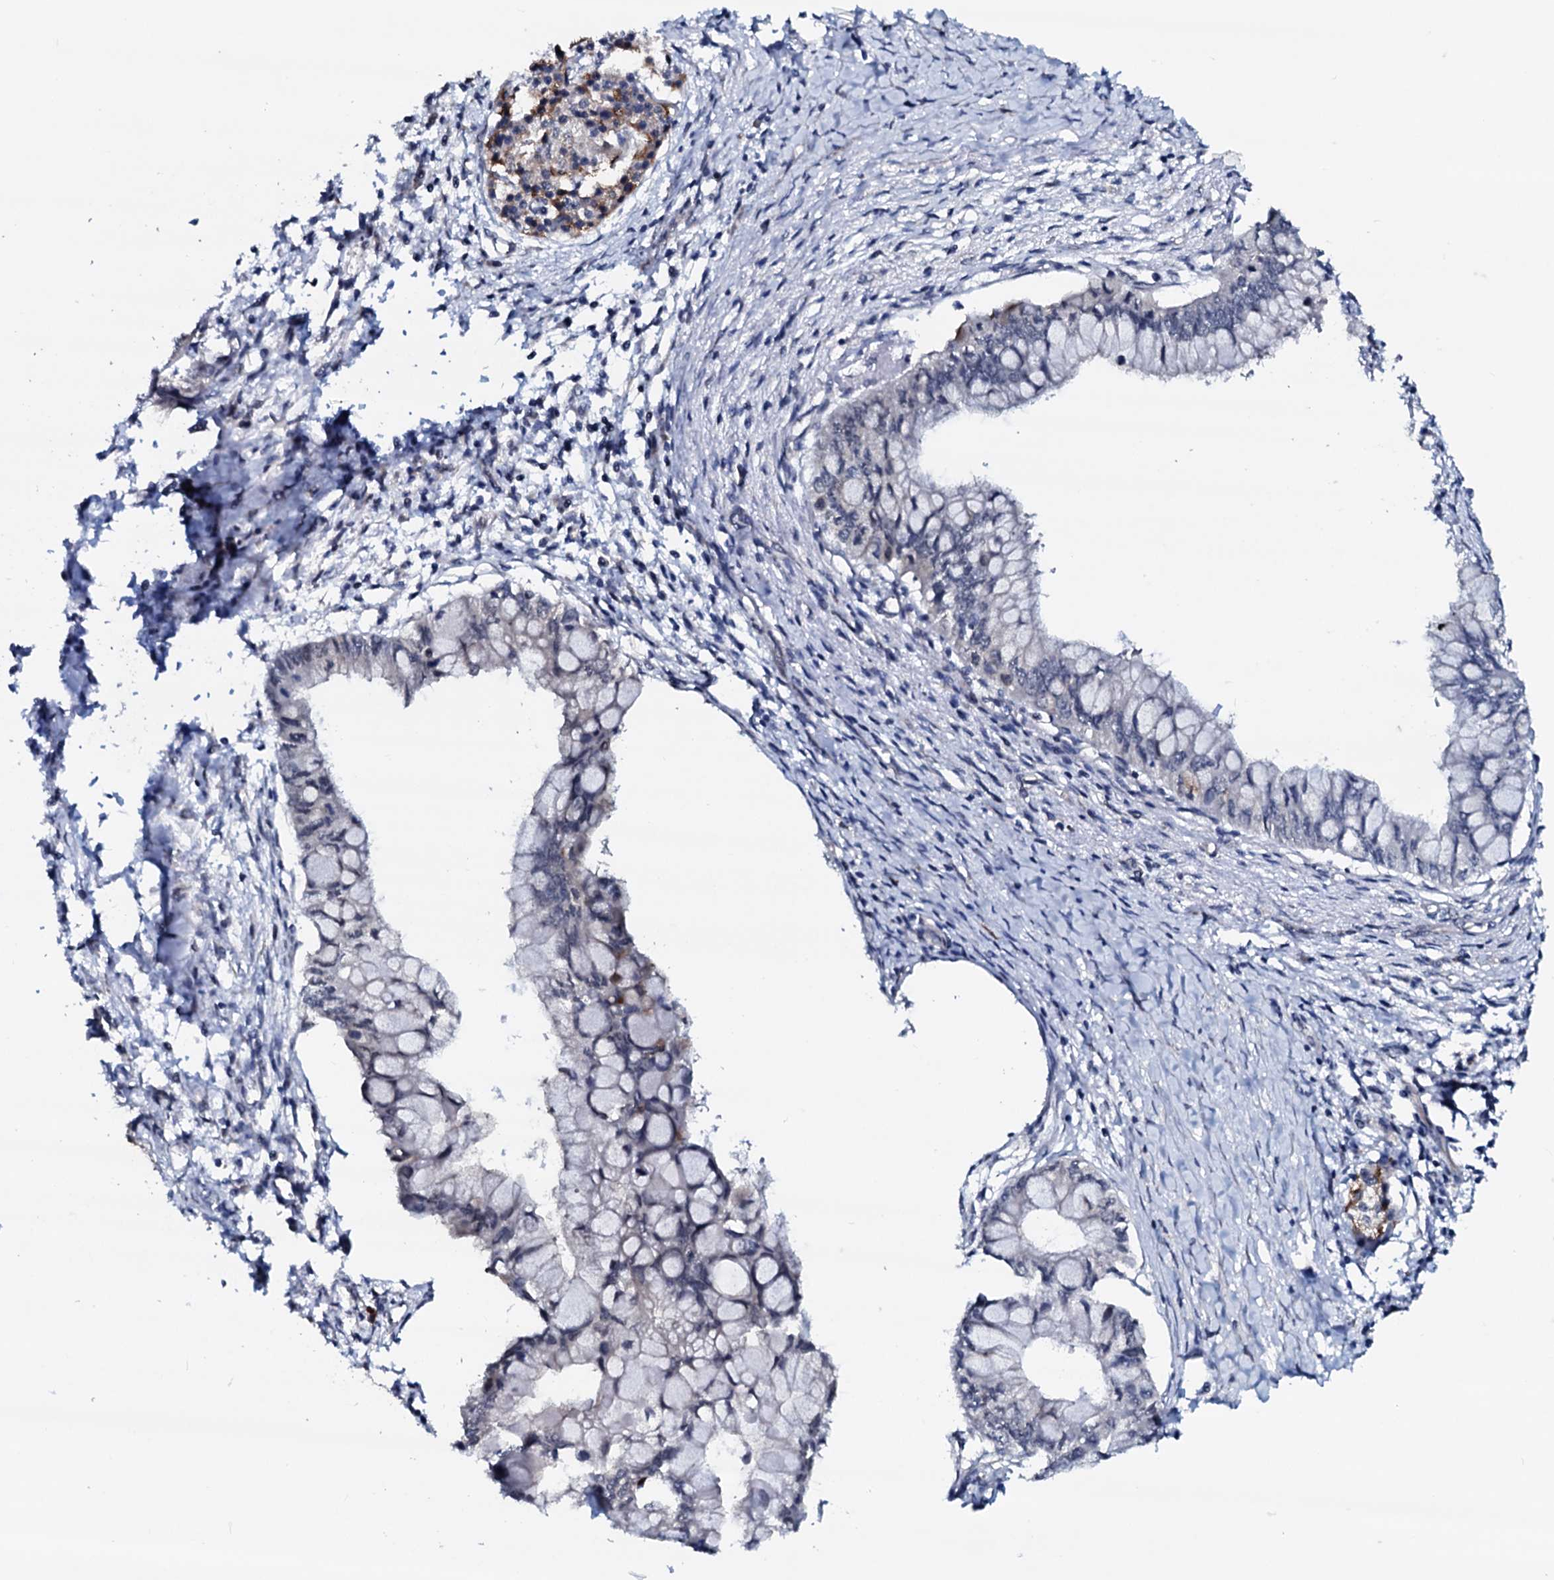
{"staining": {"intensity": "negative", "quantity": "none", "location": "none"}, "tissue": "pancreatic cancer", "cell_type": "Tumor cells", "image_type": "cancer", "snomed": [{"axis": "morphology", "description": "Adenocarcinoma, NOS"}, {"axis": "topography", "description": "Pancreas"}], "caption": "The micrograph demonstrates no significant staining in tumor cells of pancreatic cancer (adenocarcinoma).", "gene": "OGFOD2", "patient": {"sex": "male", "age": 48}}